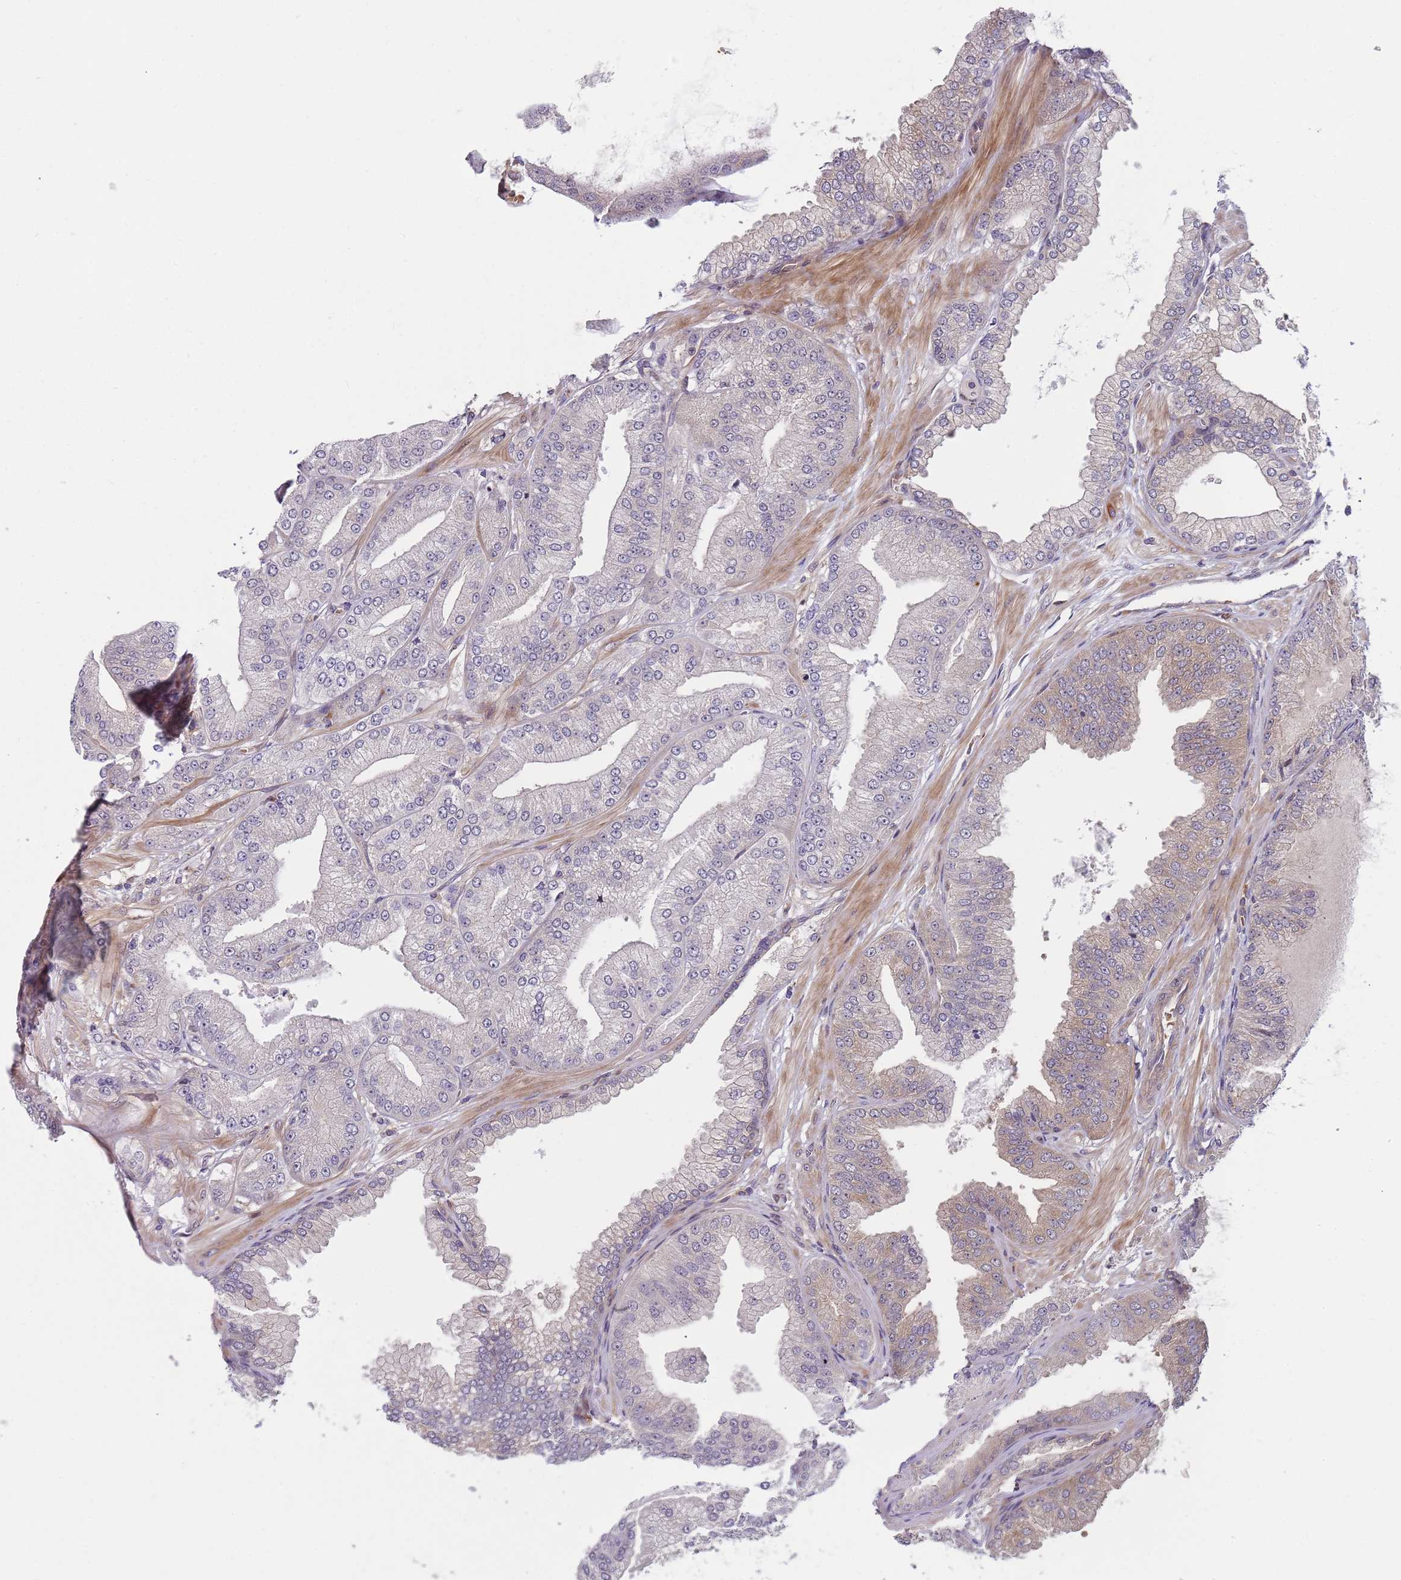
{"staining": {"intensity": "negative", "quantity": "none", "location": "none"}, "tissue": "prostate cancer", "cell_type": "Tumor cells", "image_type": "cancer", "snomed": [{"axis": "morphology", "description": "Adenocarcinoma, Low grade"}, {"axis": "topography", "description": "Prostate"}], "caption": "This is an immunohistochemistry (IHC) photomicrograph of adenocarcinoma (low-grade) (prostate). There is no positivity in tumor cells.", "gene": "GGA1", "patient": {"sex": "male", "age": 55}}